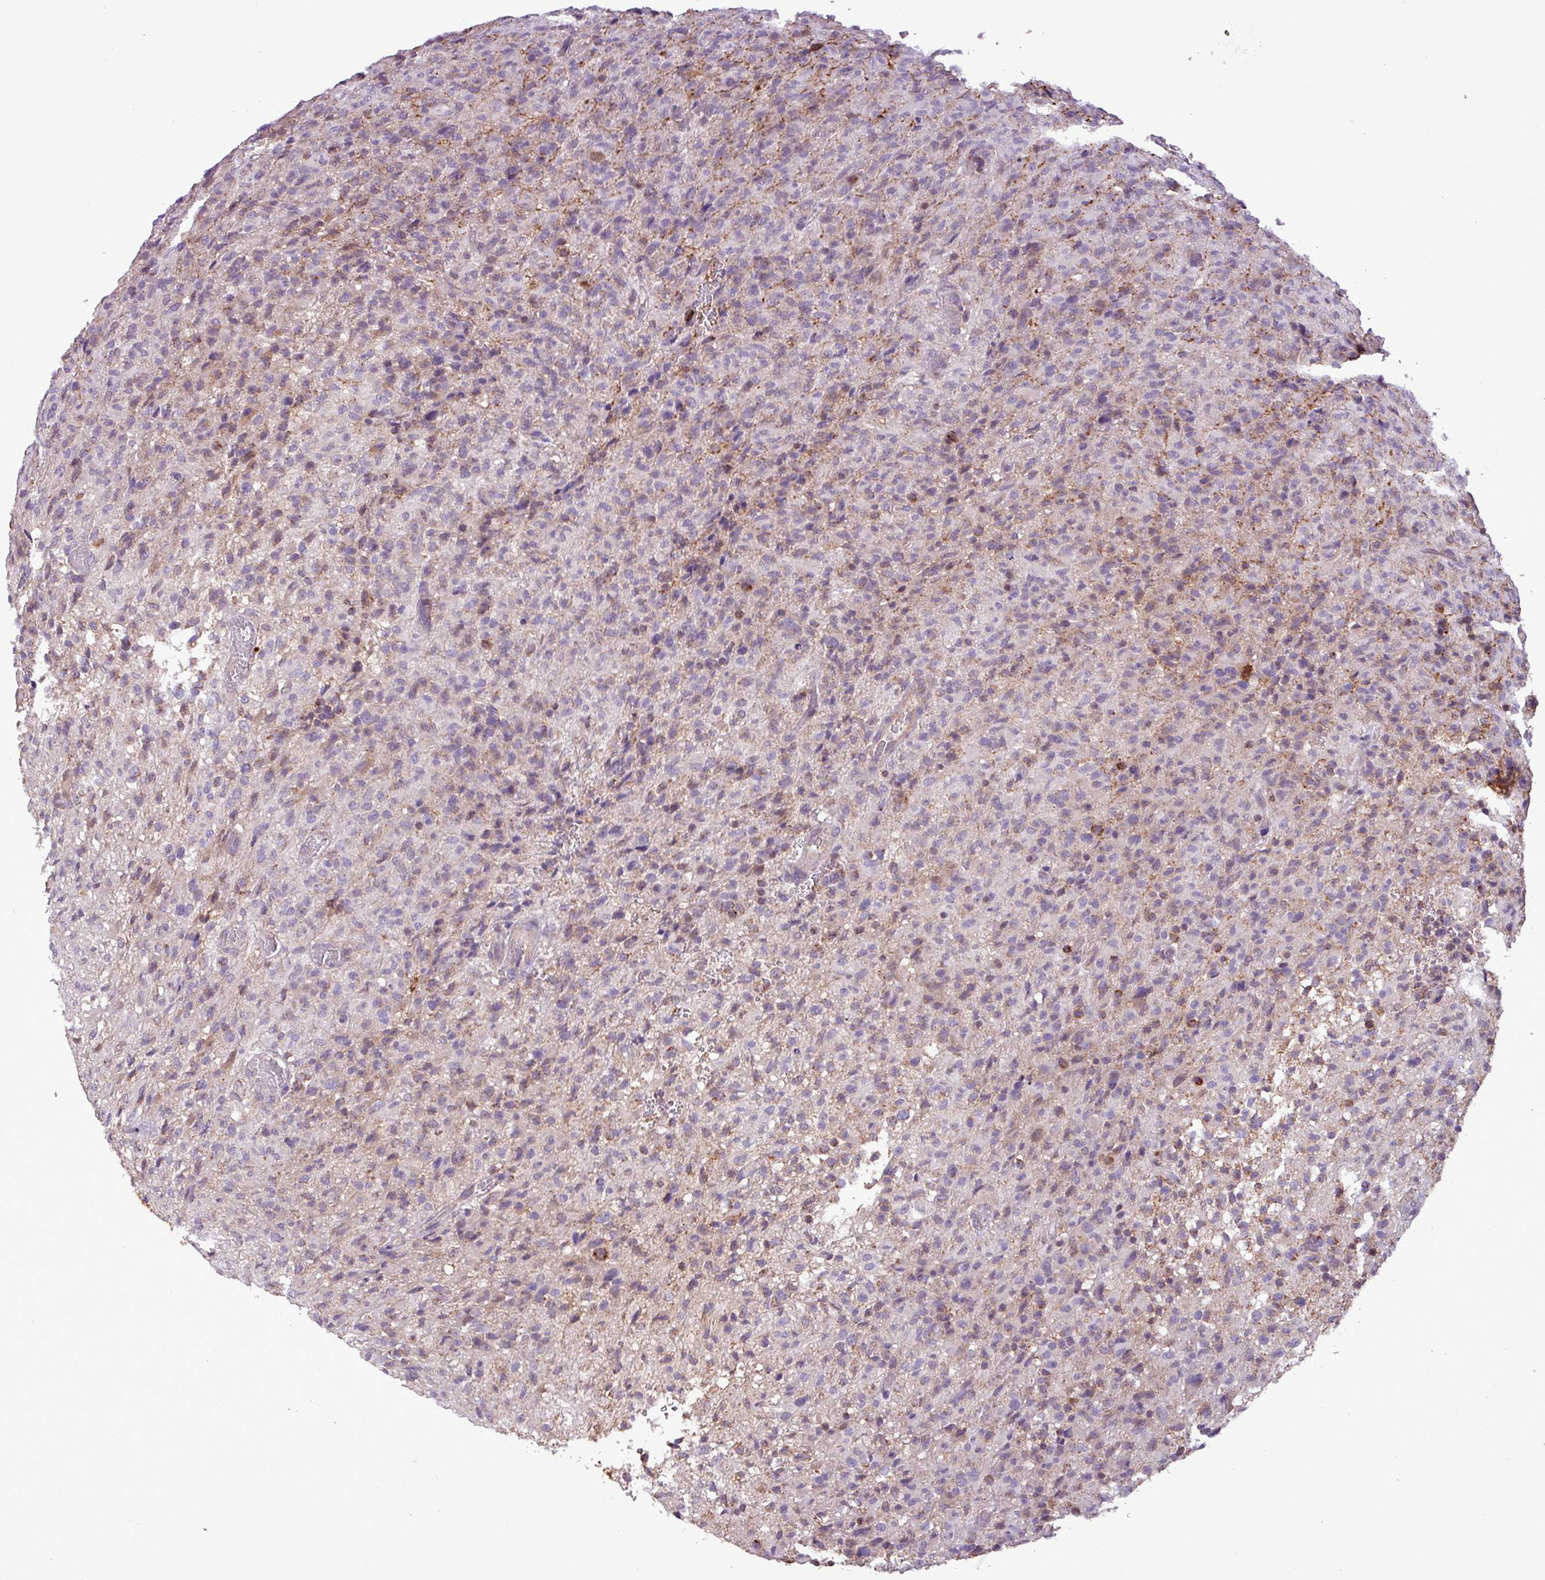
{"staining": {"intensity": "weak", "quantity": "25%-75%", "location": "cytoplasmic/membranous"}, "tissue": "glioma", "cell_type": "Tumor cells", "image_type": "cancer", "snomed": [{"axis": "morphology", "description": "Glioma, malignant, High grade"}, {"axis": "topography", "description": "Brain"}], "caption": "This micrograph demonstrates immunohistochemistry (IHC) staining of human glioma, with low weak cytoplasmic/membranous positivity in approximately 25%-75% of tumor cells.", "gene": "MCTP2", "patient": {"sex": "female", "age": 57}}